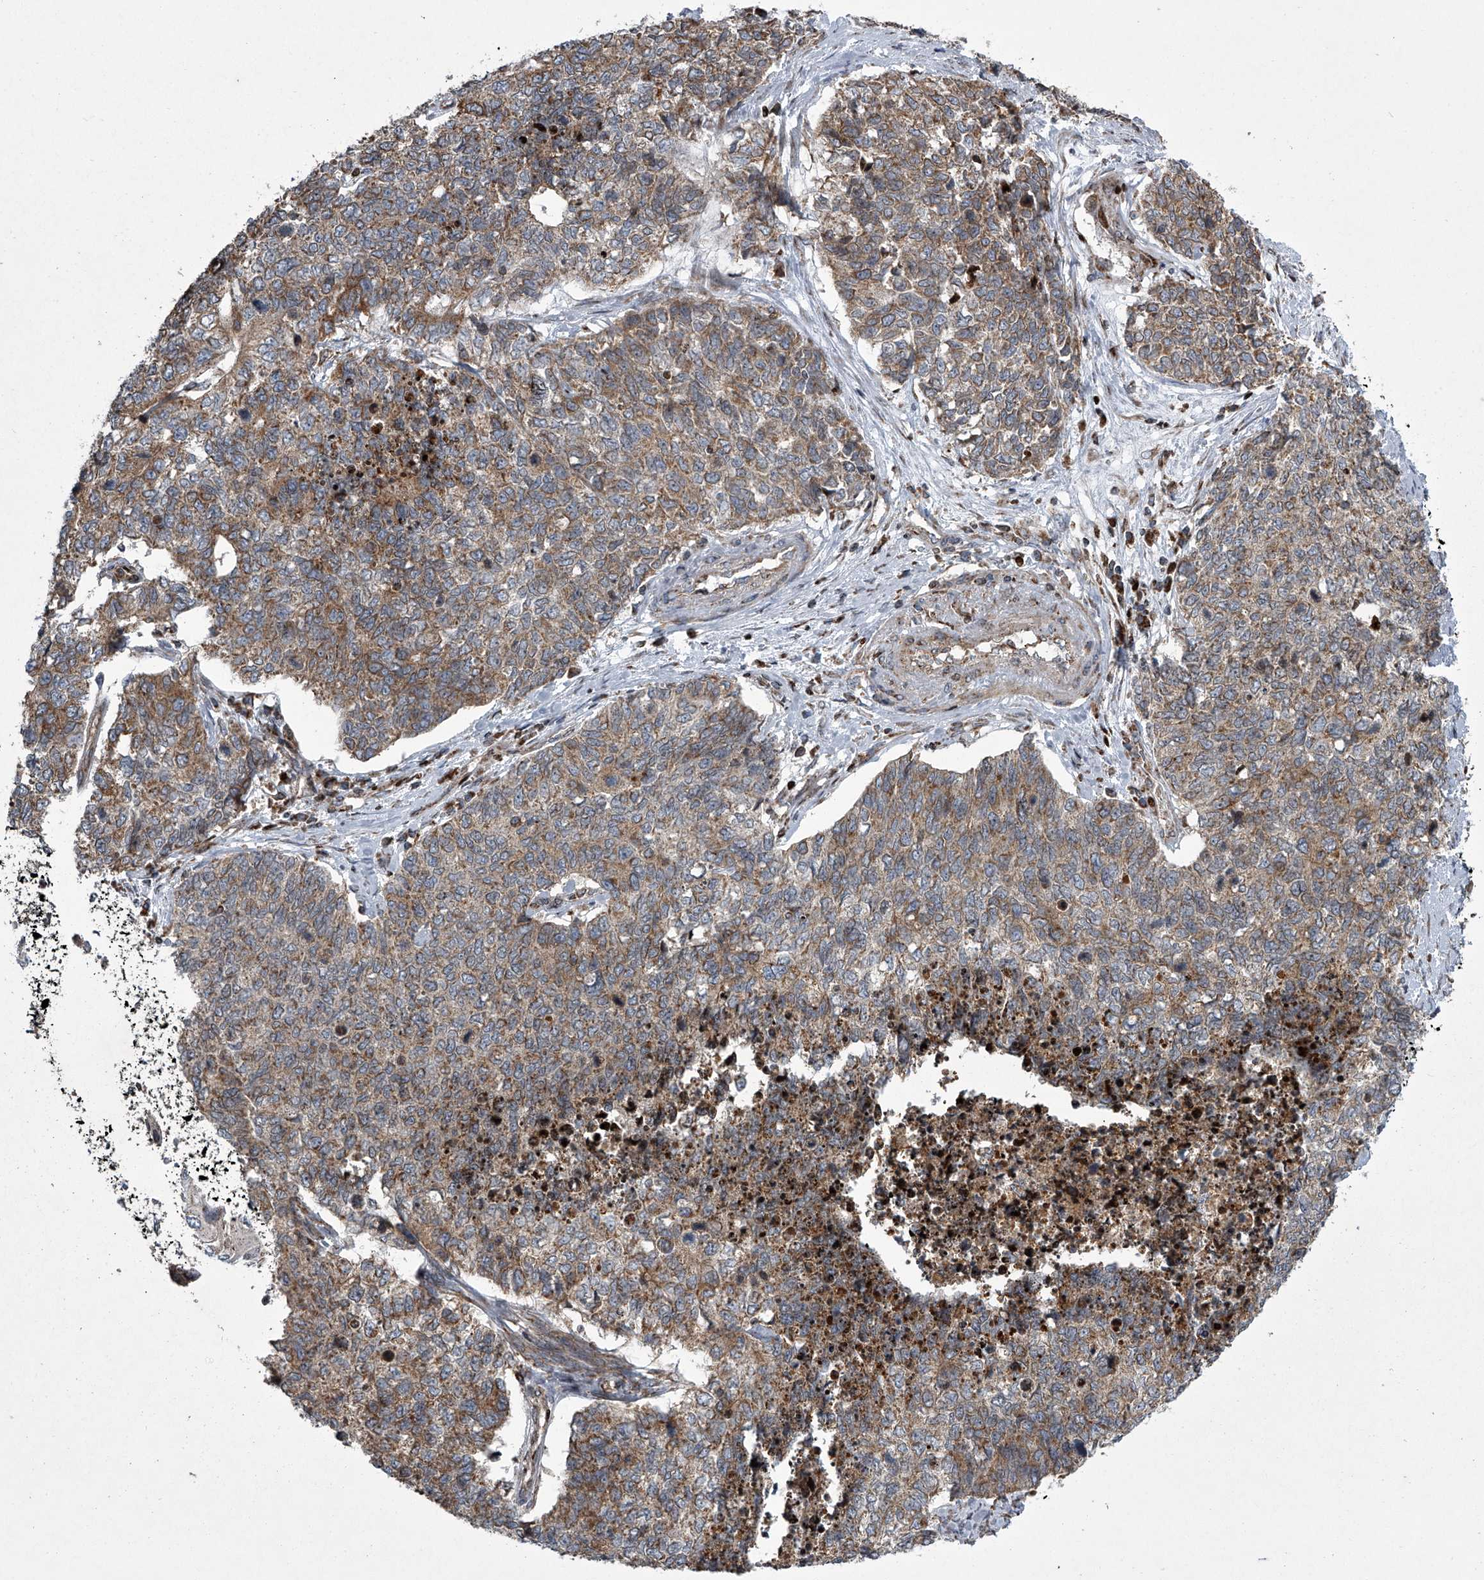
{"staining": {"intensity": "moderate", "quantity": ">75%", "location": "cytoplasmic/membranous"}, "tissue": "cervical cancer", "cell_type": "Tumor cells", "image_type": "cancer", "snomed": [{"axis": "morphology", "description": "Squamous cell carcinoma, NOS"}, {"axis": "topography", "description": "Cervix"}], "caption": "Protein analysis of cervical cancer (squamous cell carcinoma) tissue displays moderate cytoplasmic/membranous positivity in approximately >75% of tumor cells.", "gene": "STRADA", "patient": {"sex": "female", "age": 63}}